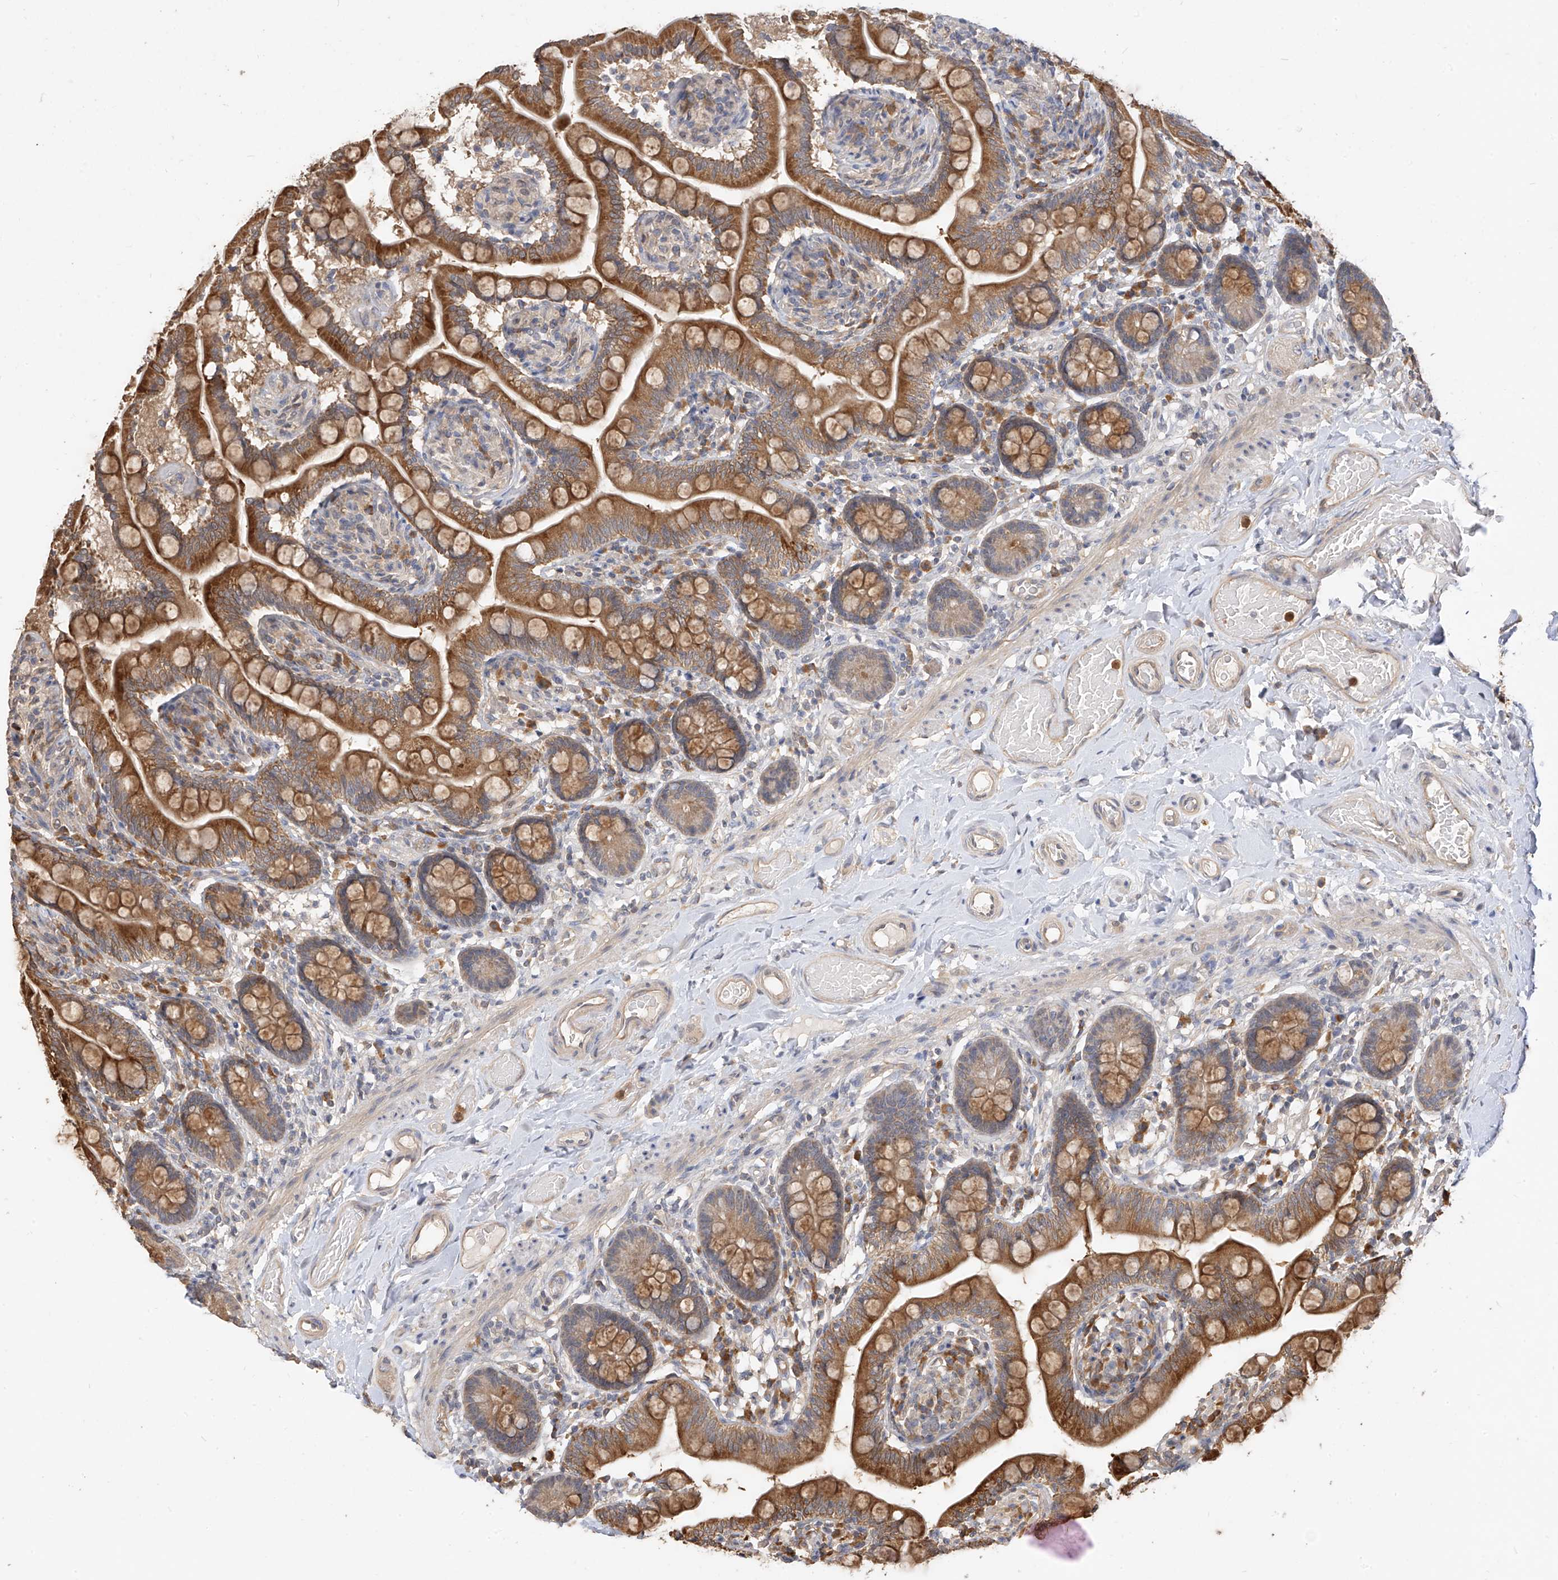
{"staining": {"intensity": "strong", "quantity": ">75%", "location": "cytoplasmic/membranous"}, "tissue": "small intestine", "cell_type": "Glandular cells", "image_type": "normal", "snomed": [{"axis": "morphology", "description": "Normal tissue, NOS"}, {"axis": "topography", "description": "Small intestine"}], "caption": "IHC photomicrograph of normal small intestine: human small intestine stained using immunohistochemistry (IHC) demonstrates high levels of strong protein expression localized specifically in the cytoplasmic/membranous of glandular cells, appearing as a cytoplasmic/membranous brown color.", "gene": "OFD1", "patient": {"sex": "female", "age": 64}}